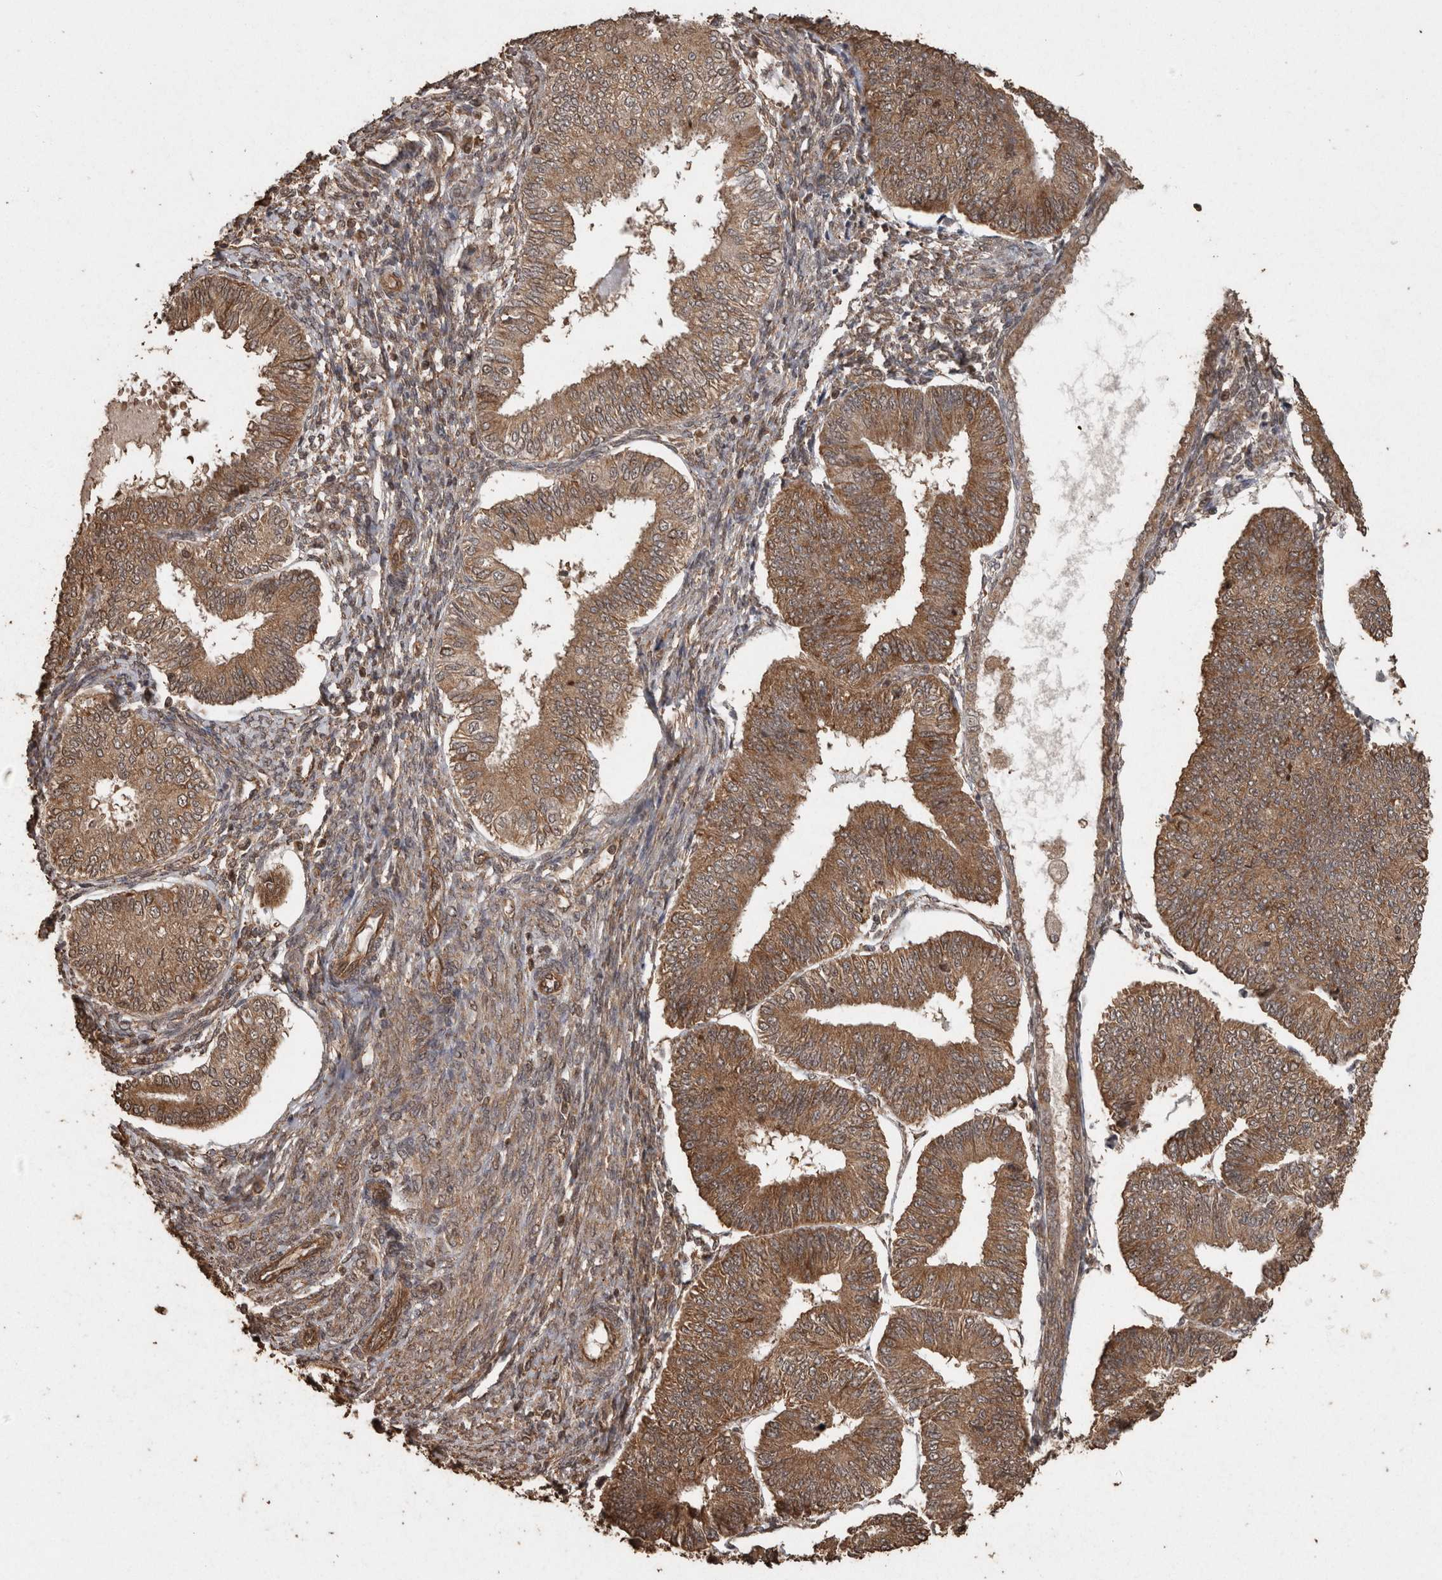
{"staining": {"intensity": "moderate", "quantity": ">75%", "location": "cytoplasmic/membranous"}, "tissue": "endometrial cancer", "cell_type": "Tumor cells", "image_type": "cancer", "snomed": [{"axis": "morphology", "description": "Adenocarcinoma, NOS"}, {"axis": "topography", "description": "Endometrium"}], "caption": "IHC micrograph of endometrial adenocarcinoma stained for a protein (brown), which demonstrates medium levels of moderate cytoplasmic/membranous expression in approximately >75% of tumor cells.", "gene": "PINK1", "patient": {"sex": "female", "age": 58}}